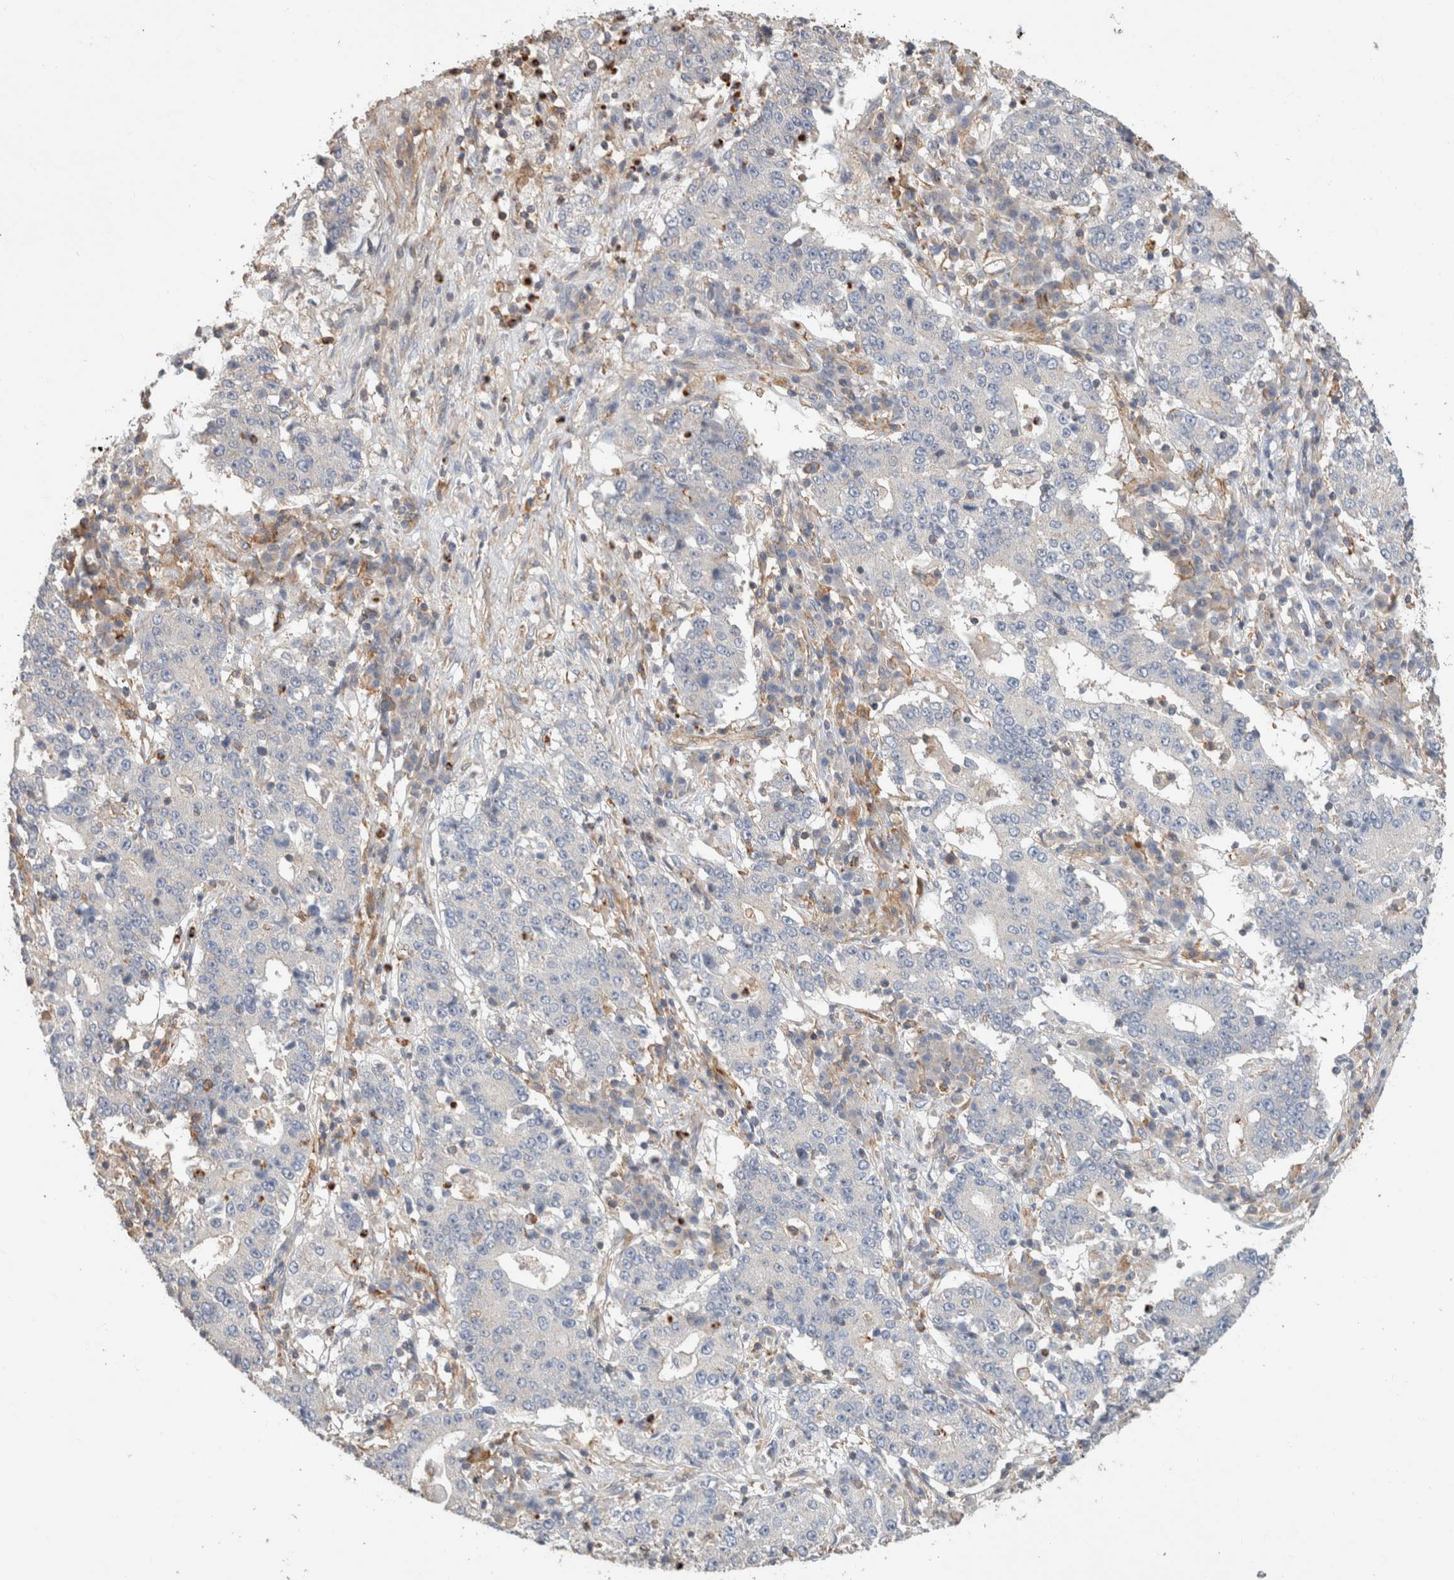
{"staining": {"intensity": "negative", "quantity": "none", "location": "none"}, "tissue": "stomach cancer", "cell_type": "Tumor cells", "image_type": "cancer", "snomed": [{"axis": "morphology", "description": "Adenocarcinoma, NOS"}, {"axis": "topography", "description": "Stomach"}], "caption": "IHC histopathology image of neoplastic tissue: stomach adenocarcinoma stained with DAB shows no significant protein expression in tumor cells. (DAB (3,3'-diaminobenzidine) immunohistochemistry visualized using brightfield microscopy, high magnification).", "gene": "CFAP418", "patient": {"sex": "male", "age": 59}}